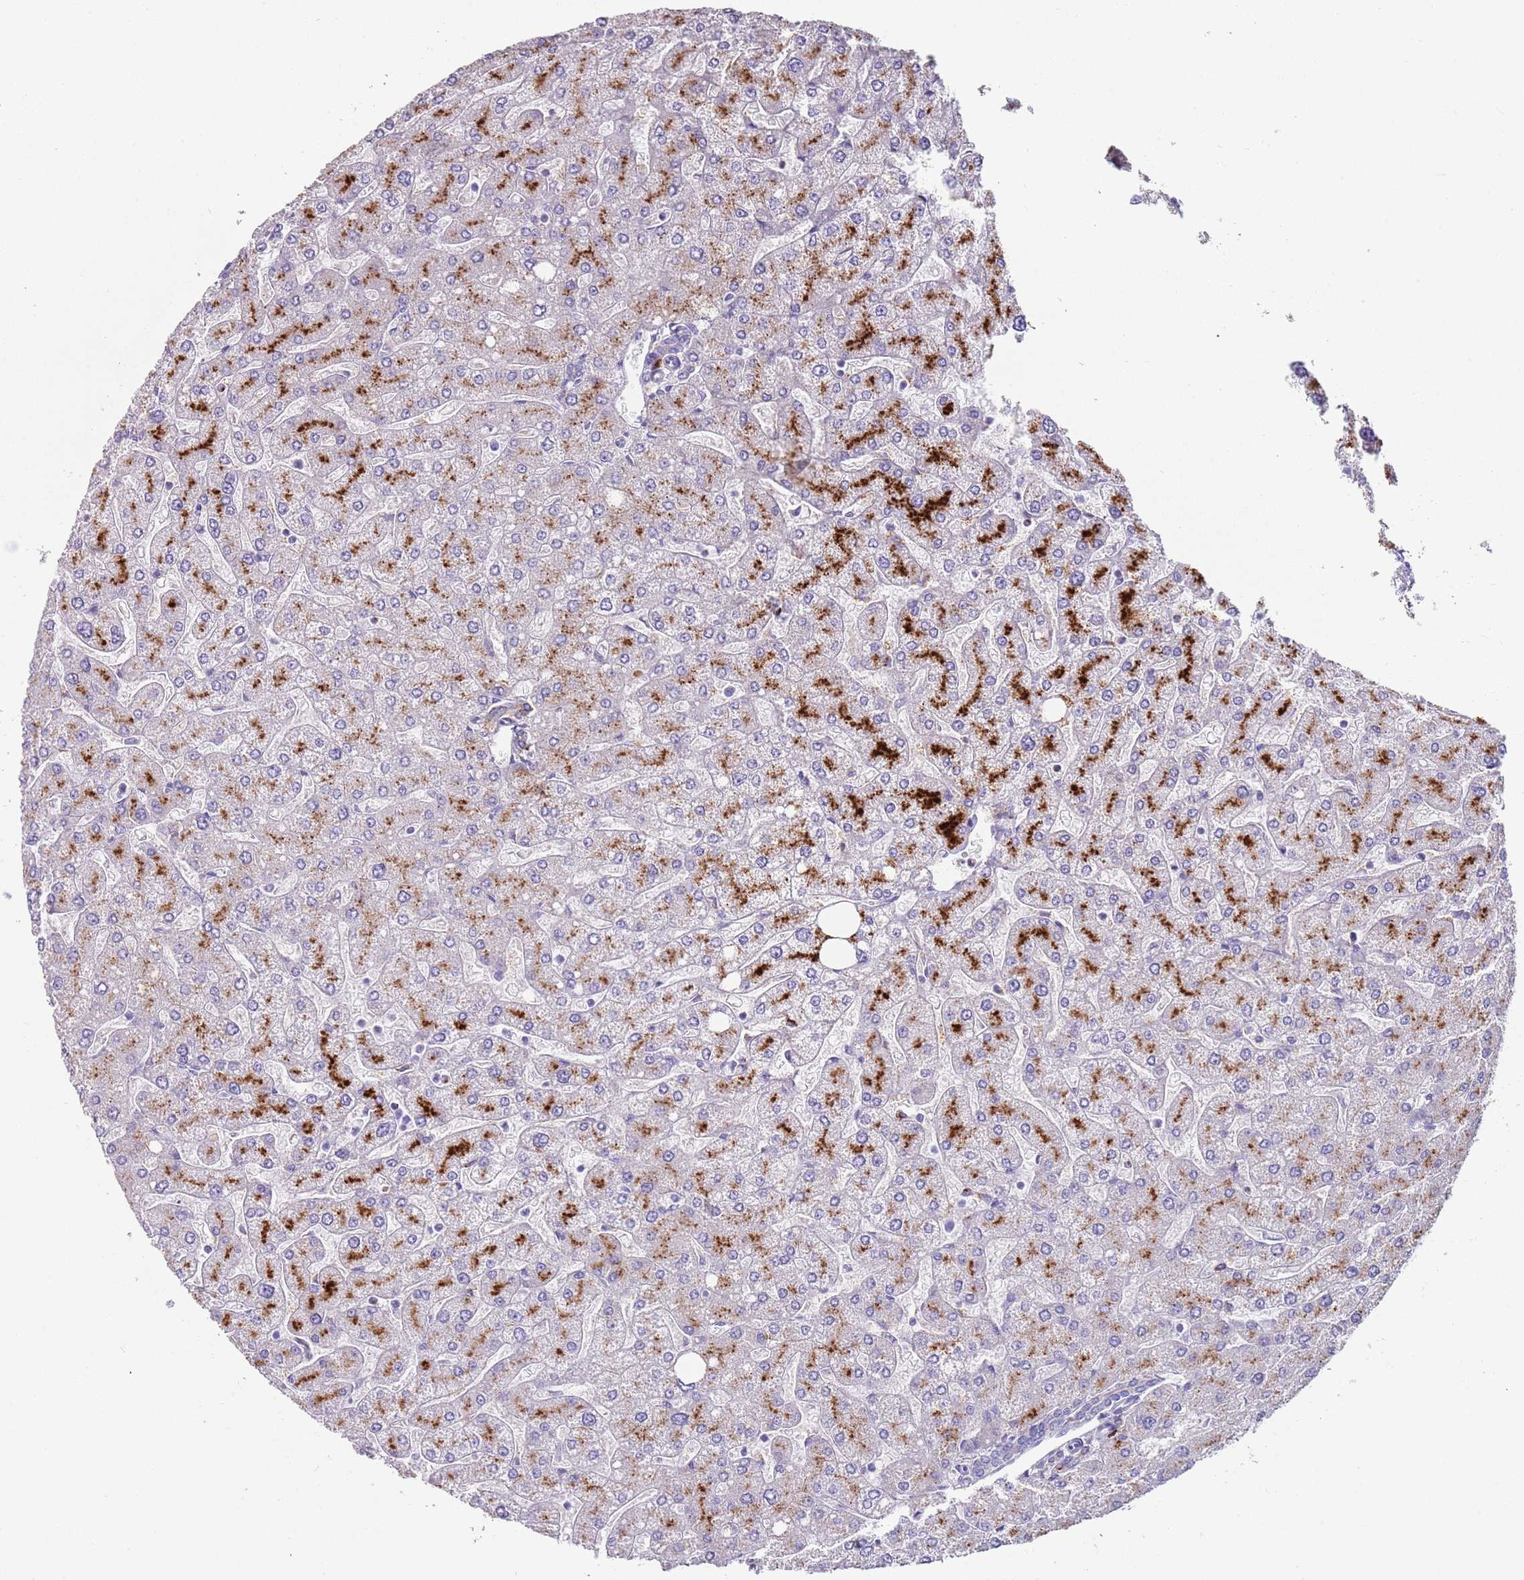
{"staining": {"intensity": "negative", "quantity": "none", "location": "none"}, "tissue": "liver", "cell_type": "Cholangiocytes", "image_type": "normal", "snomed": [{"axis": "morphology", "description": "Normal tissue, NOS"}, {"axis": "topography", "description": "Liver"}], "caption": "IHC micrograph of unremarkable liver stained for a protein (brown), which shows no positivity in cholangiocytes.", "gene": "LRRN3", "patient": {"sex": "male", "age": 55}}